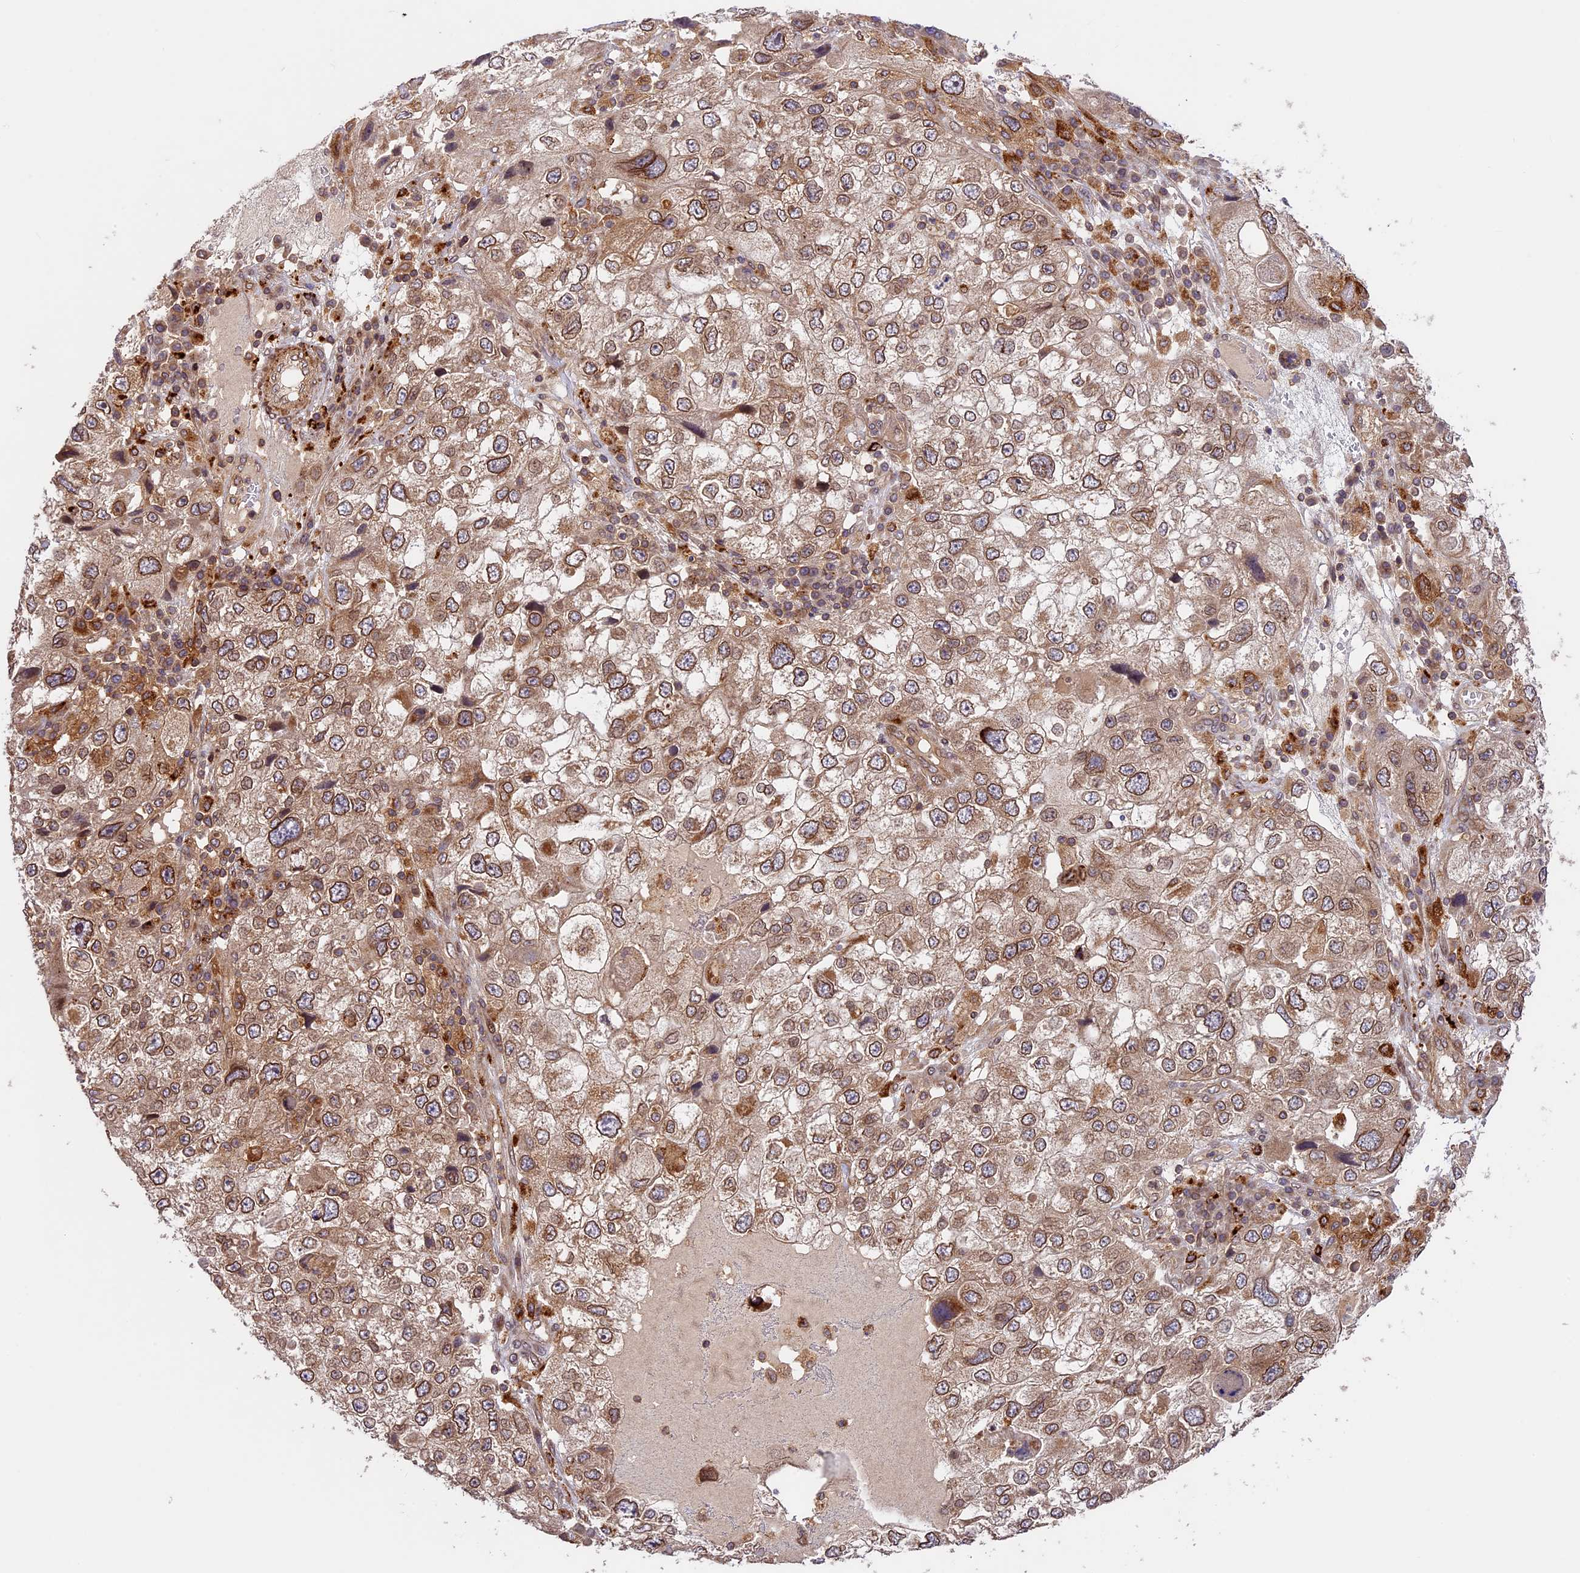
{"staining": {"intensity": "moderate", "quantity": ">75%", "location": "cytoplasmic/membranous,nuclear"}, "tissue": "endometrial cancer", "cell_type": "Tumor cells", "image_type": "cancer", "snomed": [{"axis": "morphology", "description": "Adenocarcinoma, NOS"}, {"axis": "topography", "description": "Endometrium"}], "caption": "Tumor cells show medium levels of moderate cytoplasmic/membranous and nuclear staining in approximately >75% of cells in adenocarcinoma (endometrial).", "gene": "DGKH", "patient": {"sex": "female", "age": 49}}